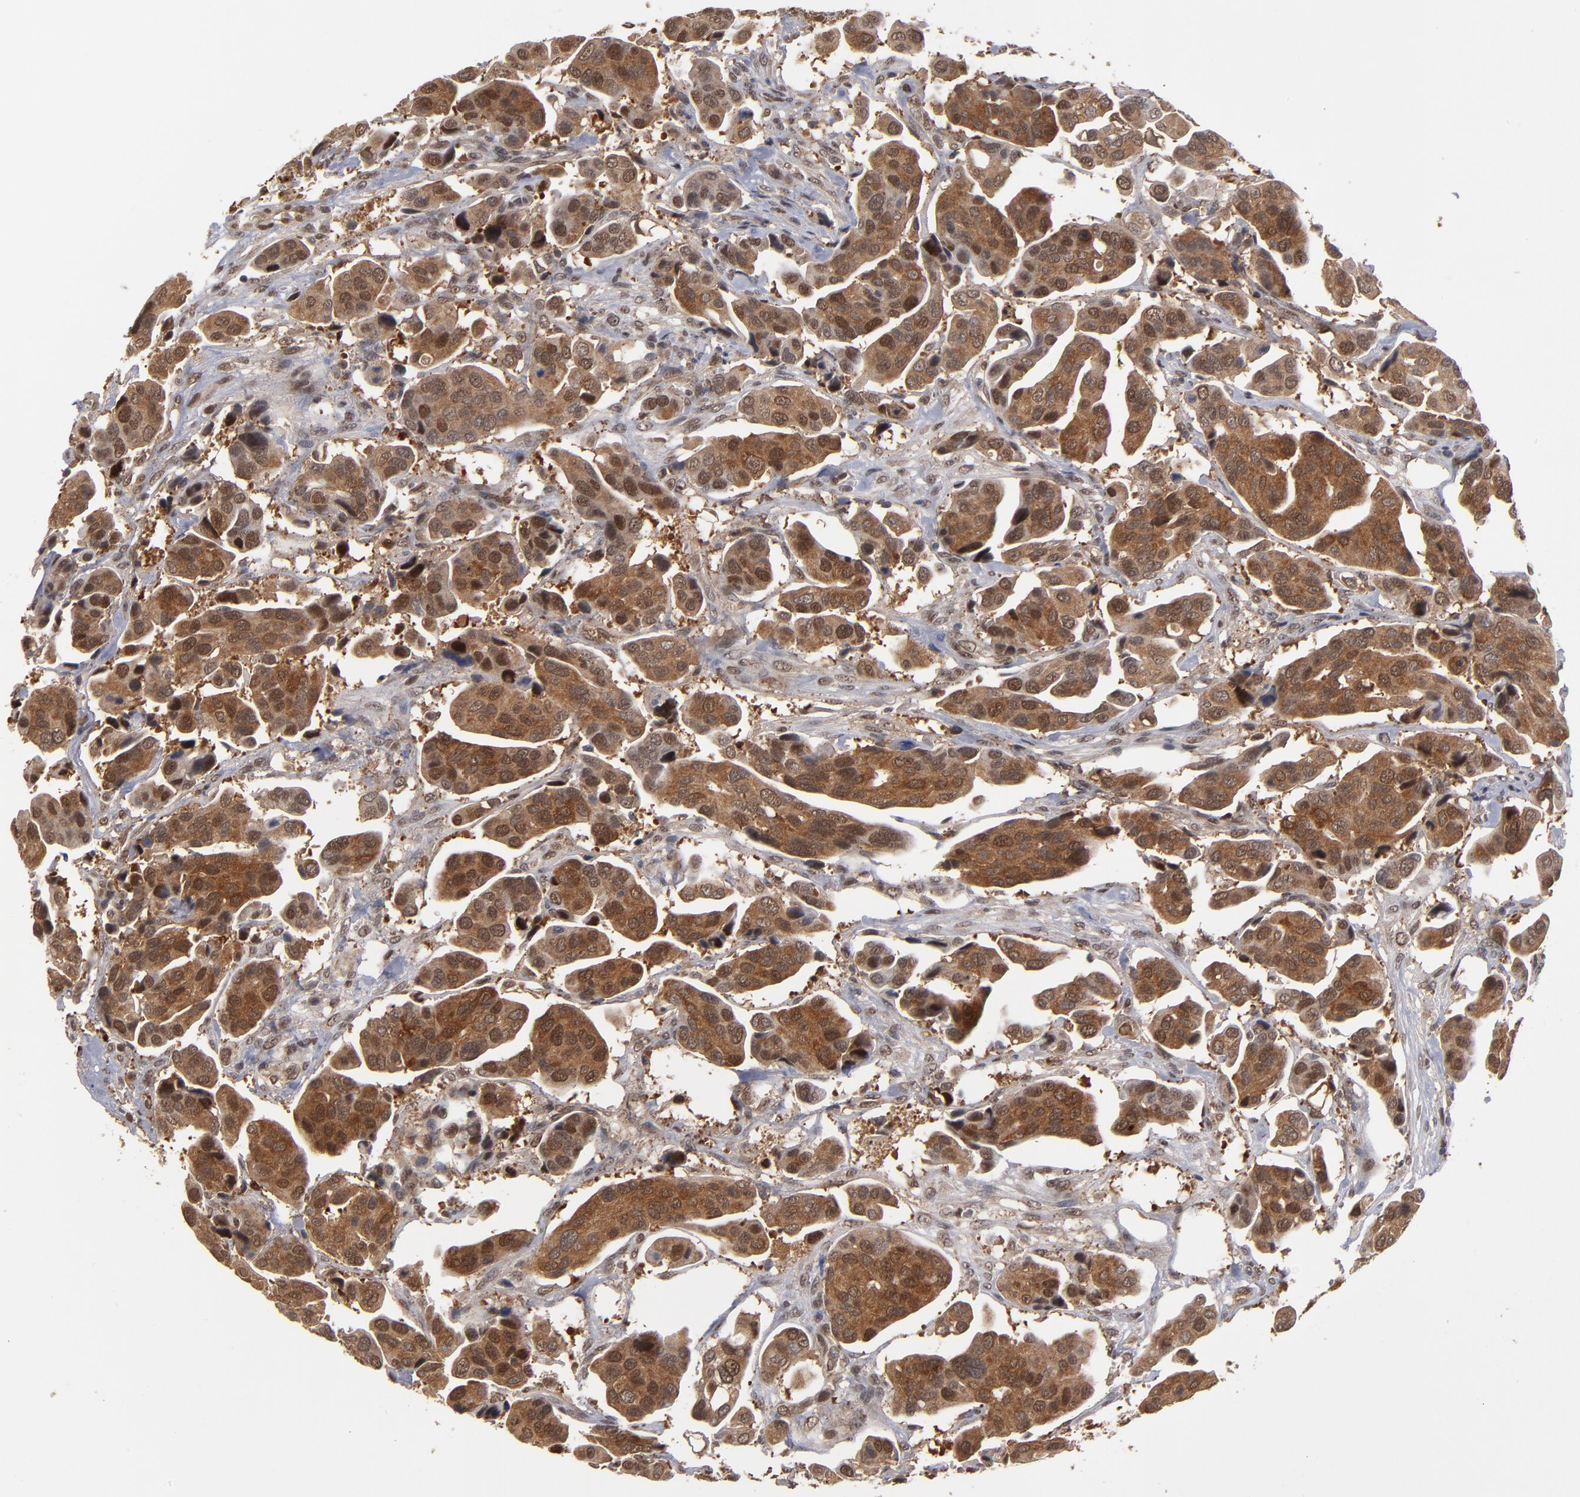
{"staining": {"intensity": "moderate", "quantity": ">75%", "location": "cytoplasmic/membranous,nuclear"}, "tissue": "urothelial cancer", "cell_type": "Tumor cells", "image_type": "cancer", "snomed": [{"axis": "morphology", "description": "Adenocarcinoma, NOS"}, {"axis": "topography", "description": "Urinary bladder"}], "caption": "Urothelial cancer tissue exhibits moderate cytoplasmic/membranous and nuclear staining in approximately >75% of tumor cells, visualized by immunohistochemistry.", "gene": "HUWE1", "patient": {"sex": "male", "age": 61}}